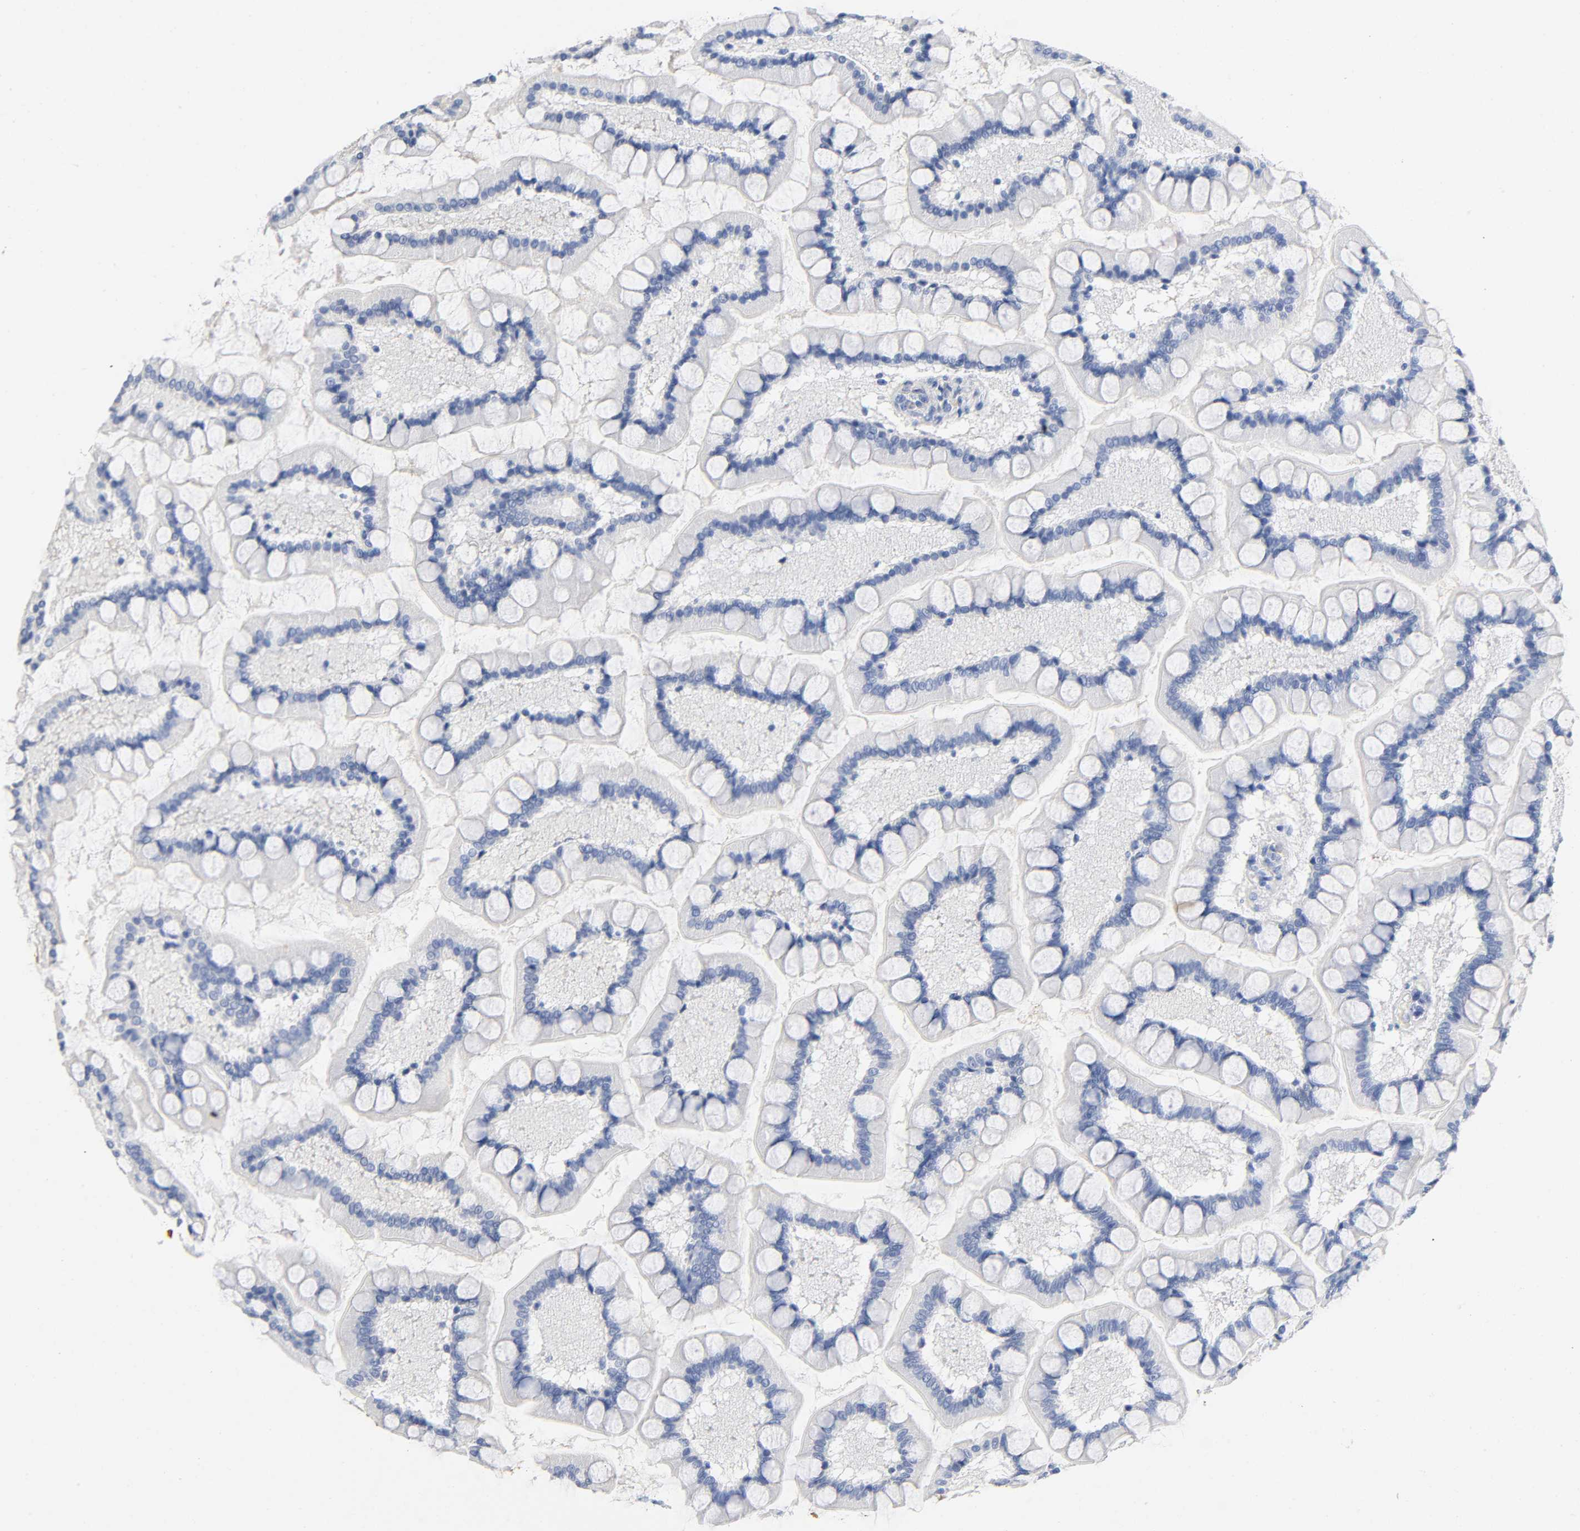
{"staining": {"intensity": "negative", "quantity": "none", "location": "none"}, "tissue": "small intestine", "cell_type": "Glandular cells", "image_type": "normal", "snomed": [{"axis": "morphology", "description": "Normal tissue, NOS"}, {"axis": "topography", "description": "Small intestine"}], "caption": "Immunohistochemical staining of unremarkable small intestine exhibits no significant positivity in glandular cells.", "gene": "TNC", "patient": {"sex": "male", "age": 41}}